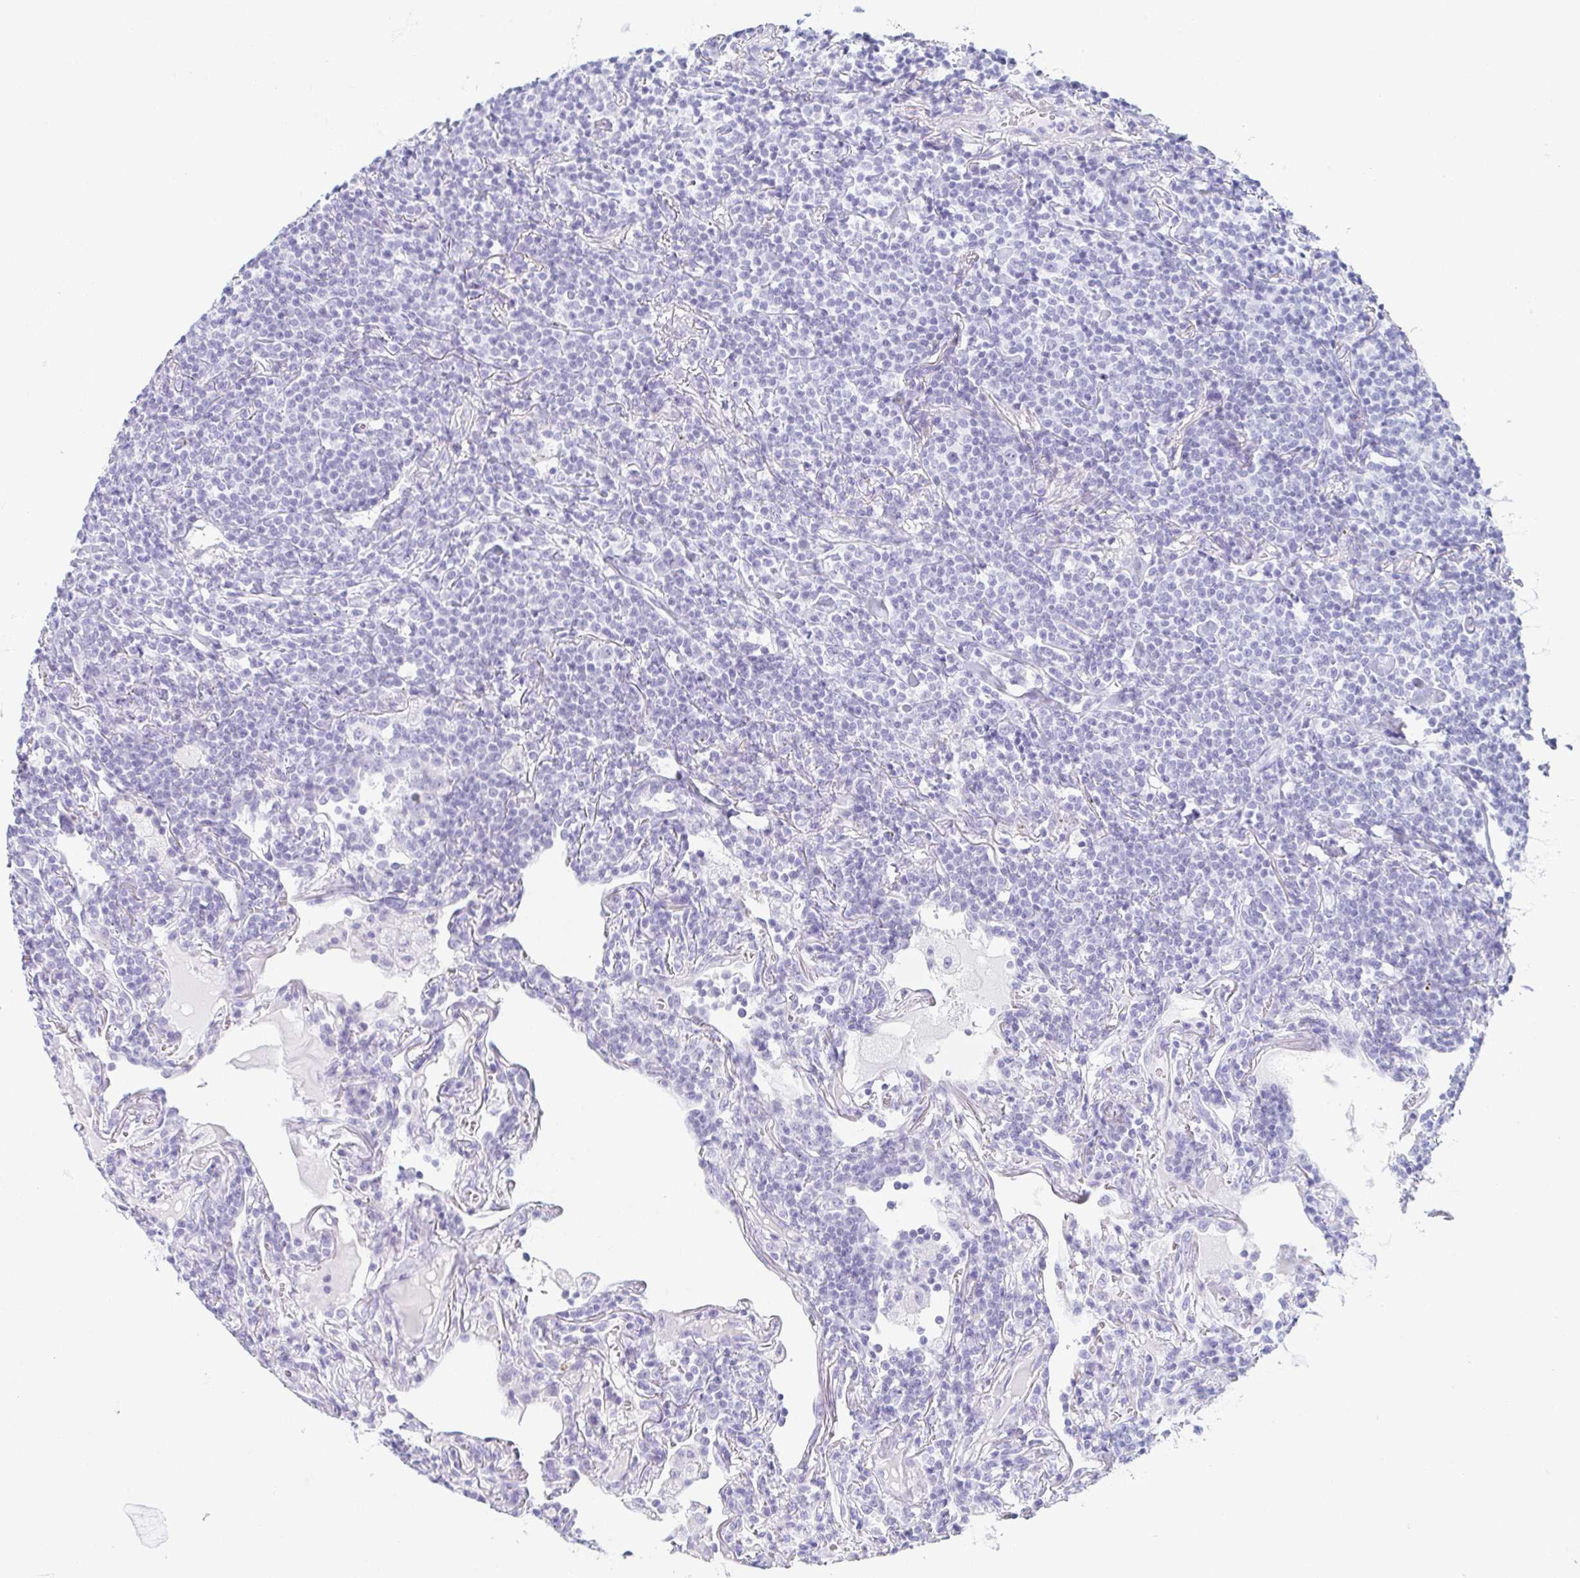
{"staining": {"intensity": "negative", "quantity": "none", "location": "none"}, "tissue": "lymphoma", "cell_type": "Tumor cells", "image_type": "cancer", "snomed": [{"axis": "morphology", "description": "Malignant lymphoma, non-Hodgkin's type, Low grade"}, {"axis": "topography", "description": "Lung"}], "caption": "Immunohistochemistry (IHC) photomicrograph of human low-grade malignant lymphoma, non-Hodgkin's type stained for a protein (brown), which reveals no staining in tumor cells.", "gene": "ZG16B", "patient": {"sex": "female", "age": 71}}